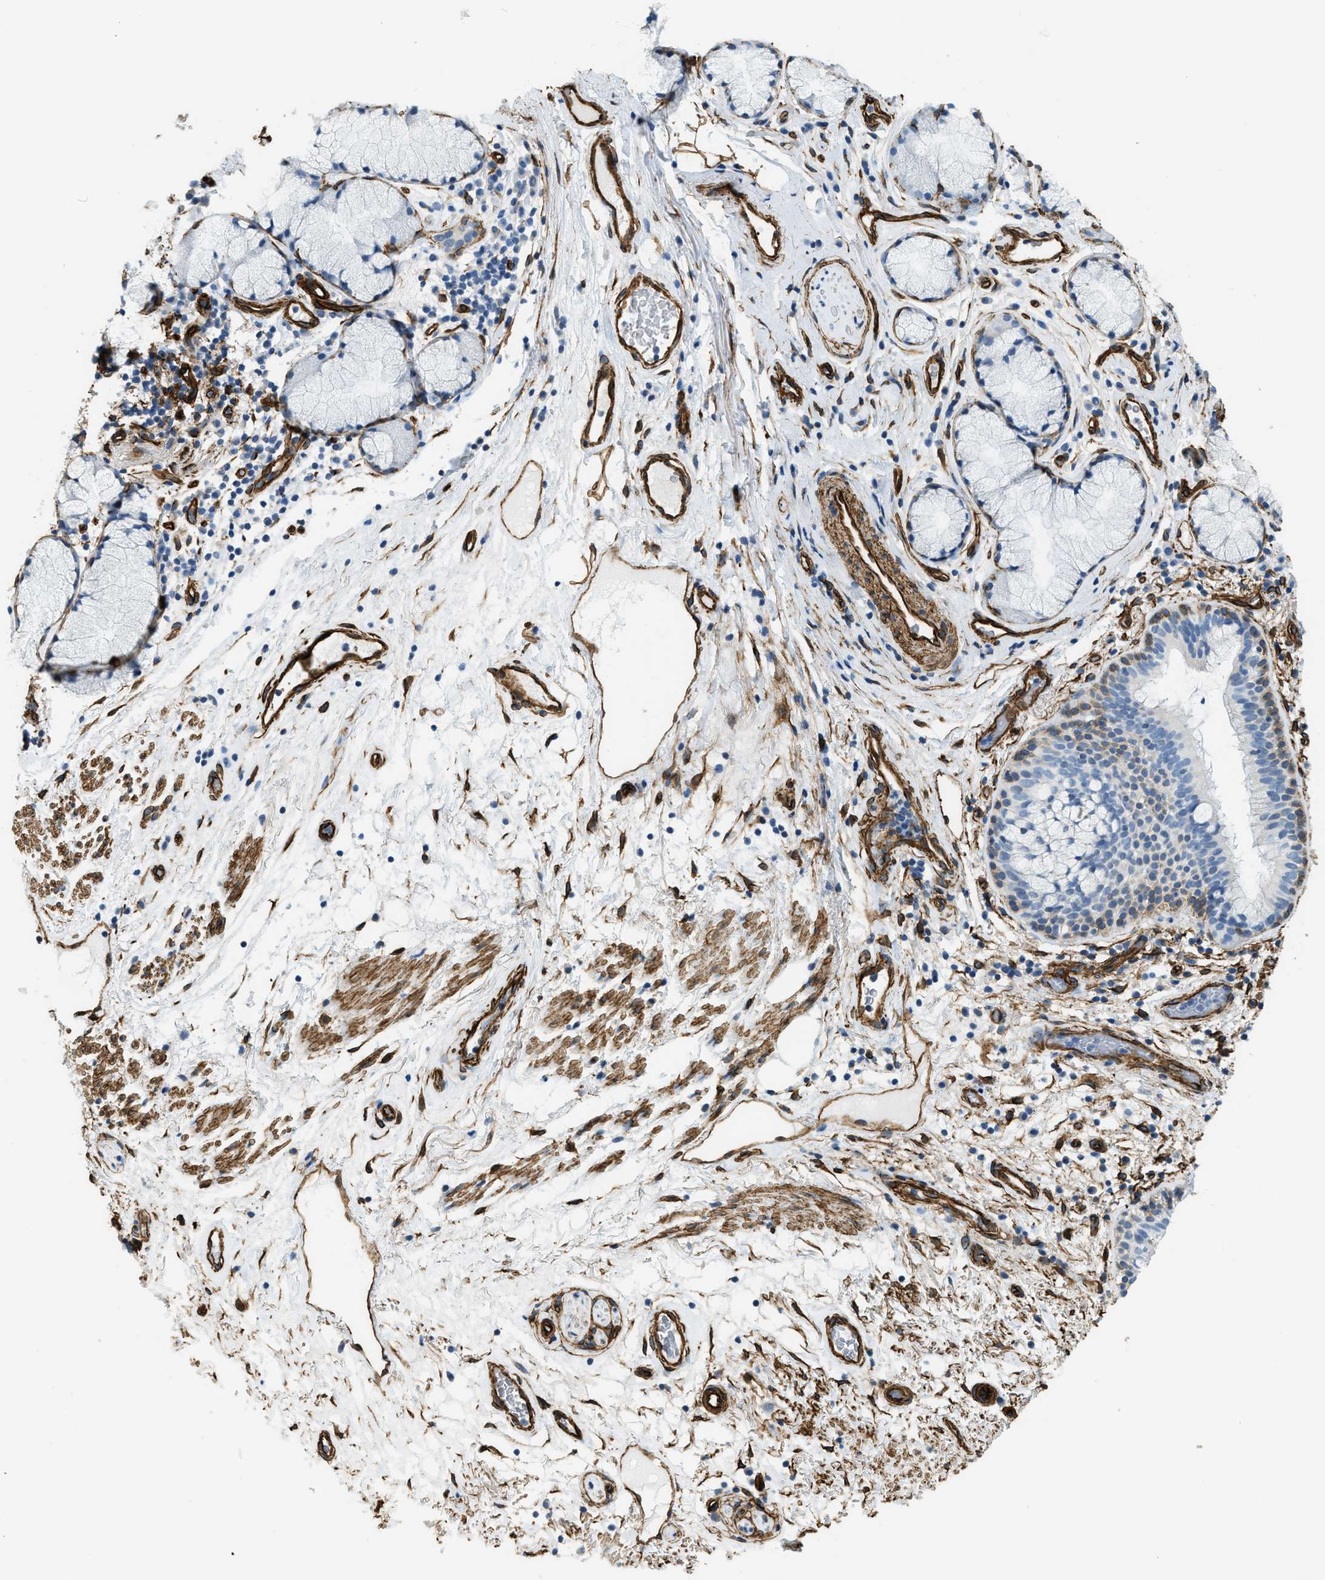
{"staining": {"intensity": "moderate", "quantity": "<25%", "location": "cytoplasmic/membranous"}, "tissue": "bronchus", "cell_type": "Respiratory epithelial cells", "image_type": "normal", "snomed": [{"axis": "morphology", "description": "Normal tissue, NOS"}, {"axis": "morphology", "description": "Inflammation, NOS"}, {"axis": "topography", "description": "Cartilage tissue"}, {"axis": "topography", "description": "Bronchus"}], "caption": "Immunohistochemistry image of benign human bronchus stained for a protein (brown), which exhibits low levels of moderate cytoplasmic/membranous staining in about <25% of respiratory epithelial cells.", "gene": "TMEM43", "patient": {"sex": "male", "age": 77}}